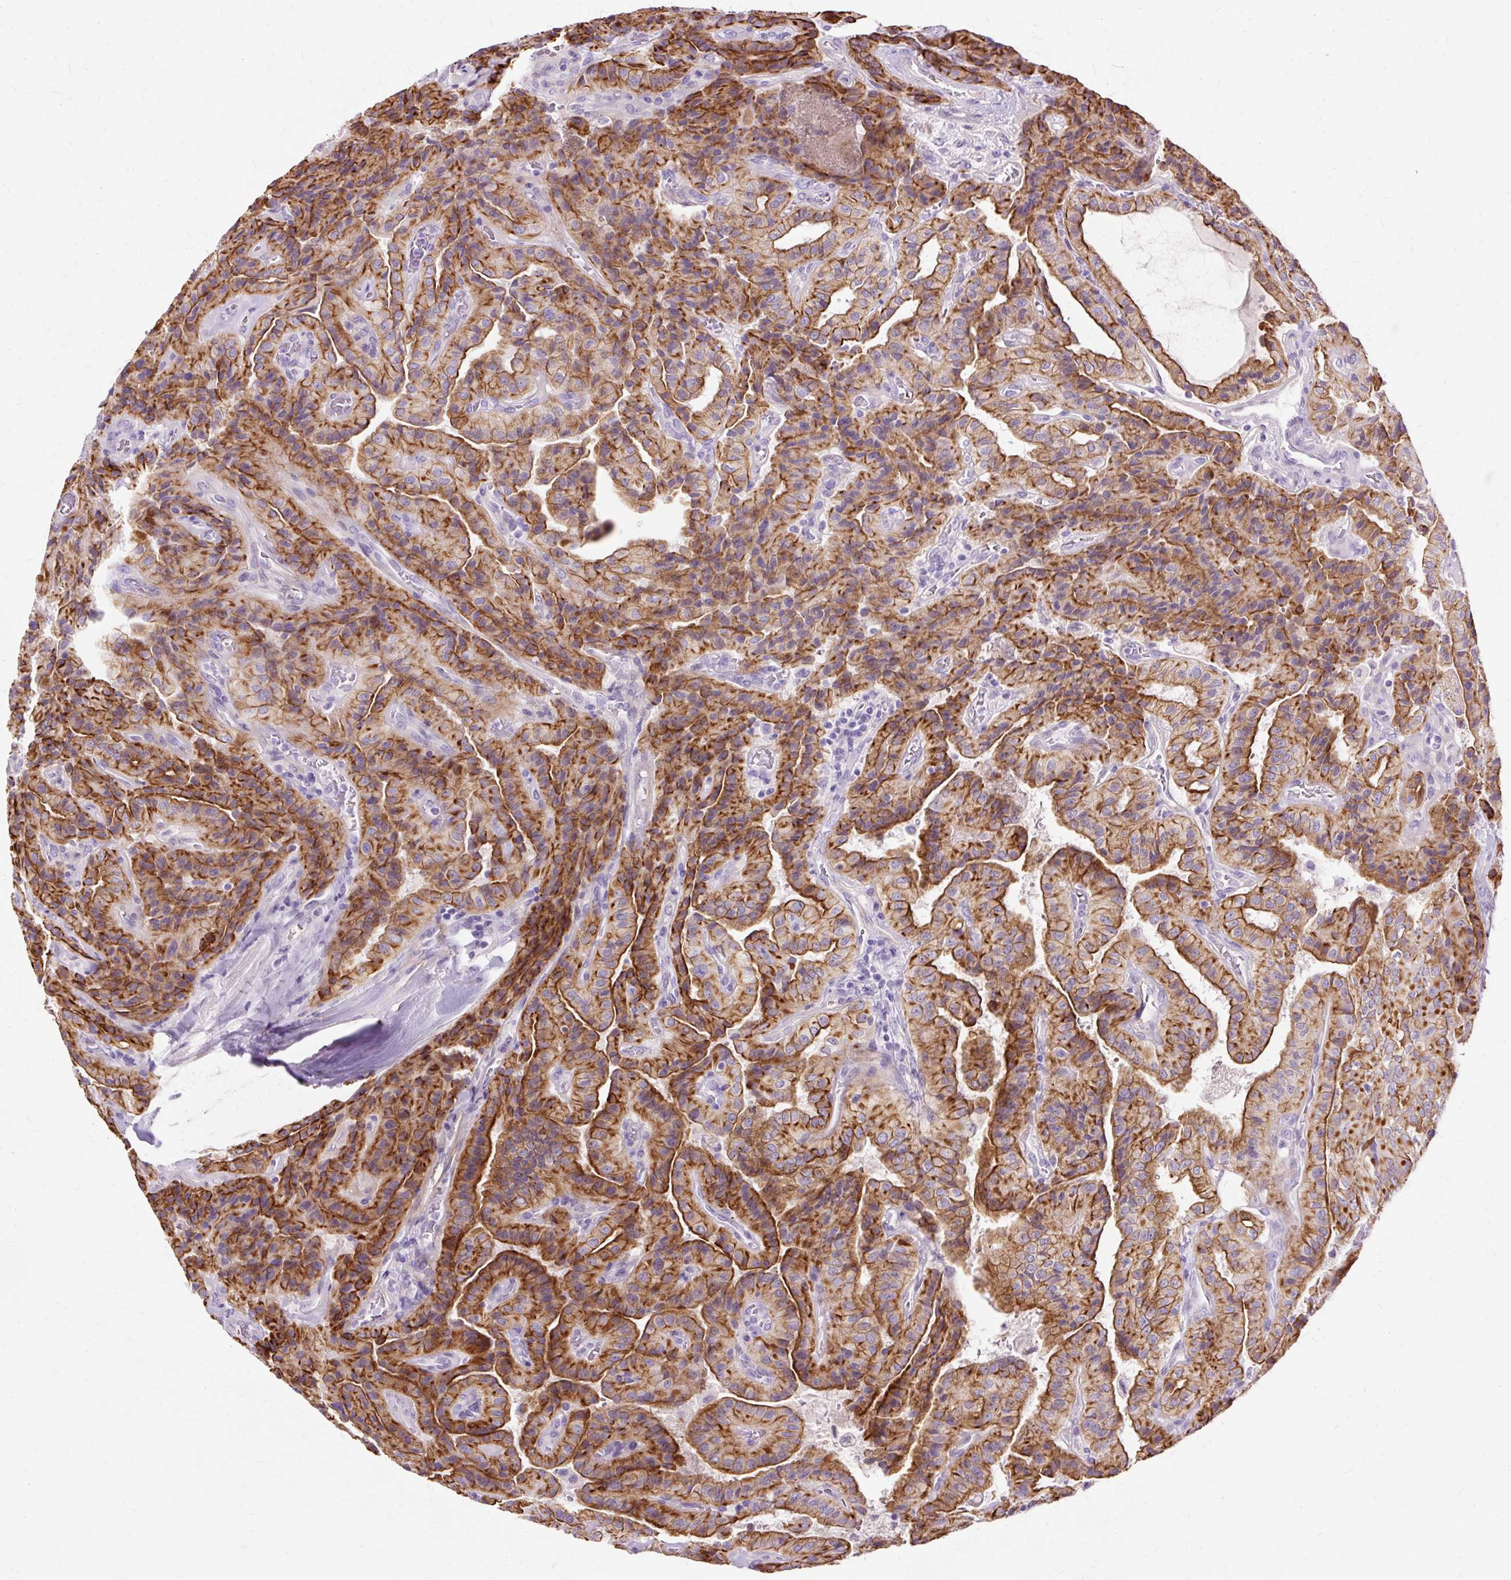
{"staining": {"intensity": "strong", "quantity": ">75%", "location": "cytoplasmic/membranous"}, "tissue": "thyroid cancer", "cell_type": "Tumor cells", "image_type": "cancer", "snomed": [{"axis": "morphology", "description": "Normal tissue, NOS"}, {"axis": "morphology", "description": "Papillary adenocarcinoma, NOS"}, {"axis": "topography", "description": "Thyroid gland"}], "caption": "An image of thyroid cancer stained for a protein shows strong cytoplasmic/membranous brown staining in tumor cells. The staining was performed using DAB (3,3'-diaminobenzidine) to visualize the protein expression in brown, while the nuclei were stained in blue with hematoxylin (Magnification: 20x).", "gene": "DCTN4", "patient": {"sex": "female", "age": 59}}